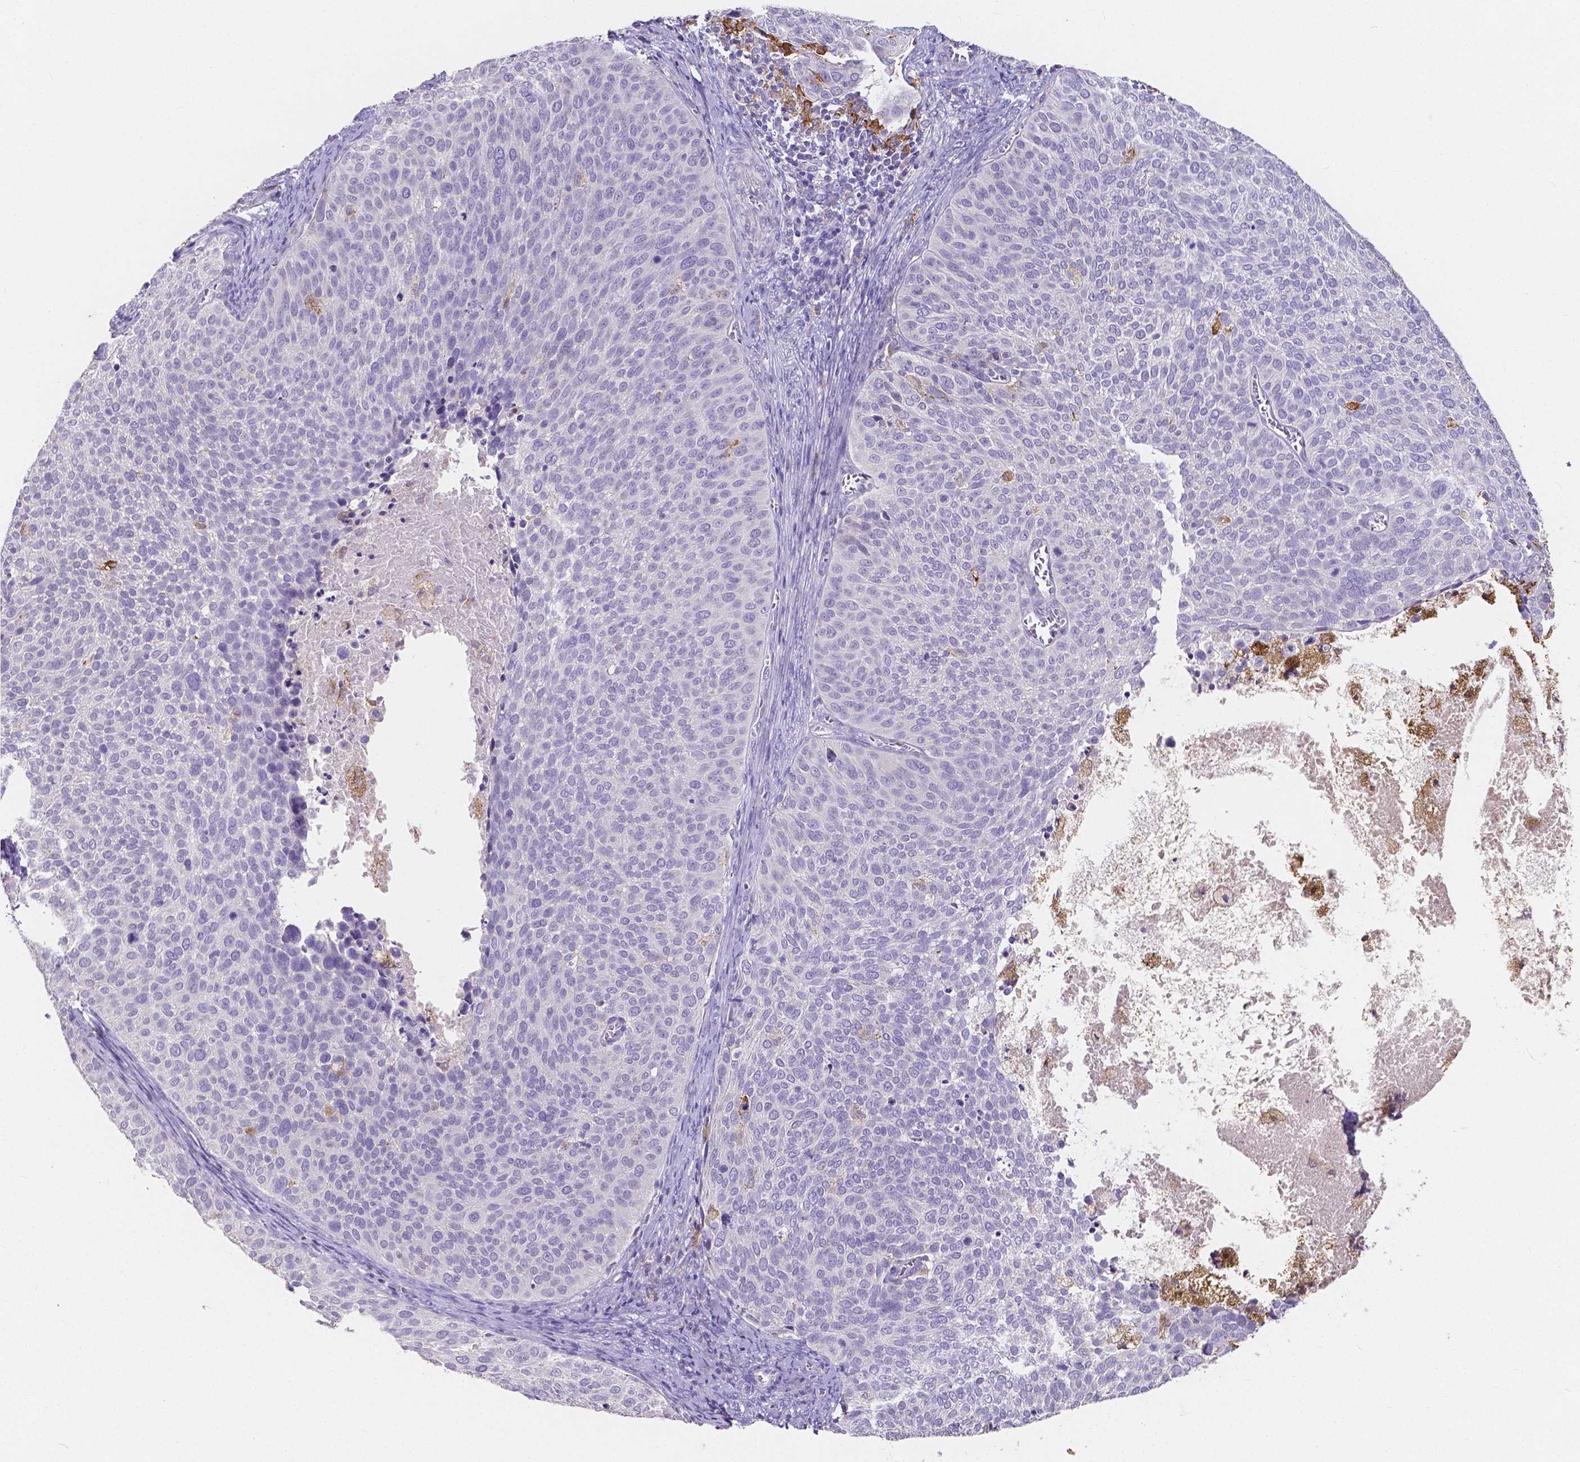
{"staining": {"intensity": "negative", "quantity": "none", "location": "none"}, "tissue": "cervical cancer", "cell_type": "Tumor cells", "image_type": "cancer", "snomed": [{"axis": "morphology", "description": "Squamous cell carcinoma, NOS"}, {"axis": "topography", "description": "Cervix"}], "caption": "This is a histopathology image of immunohistochemistry (IHC) staining of cervical cancer, which shows no expression in tumor cells. (DAB (3,3'-diaminobenzidine) IHC, high magnification).", "gene": "ACP5", "patient": {"sex": "female", "age": 39}}